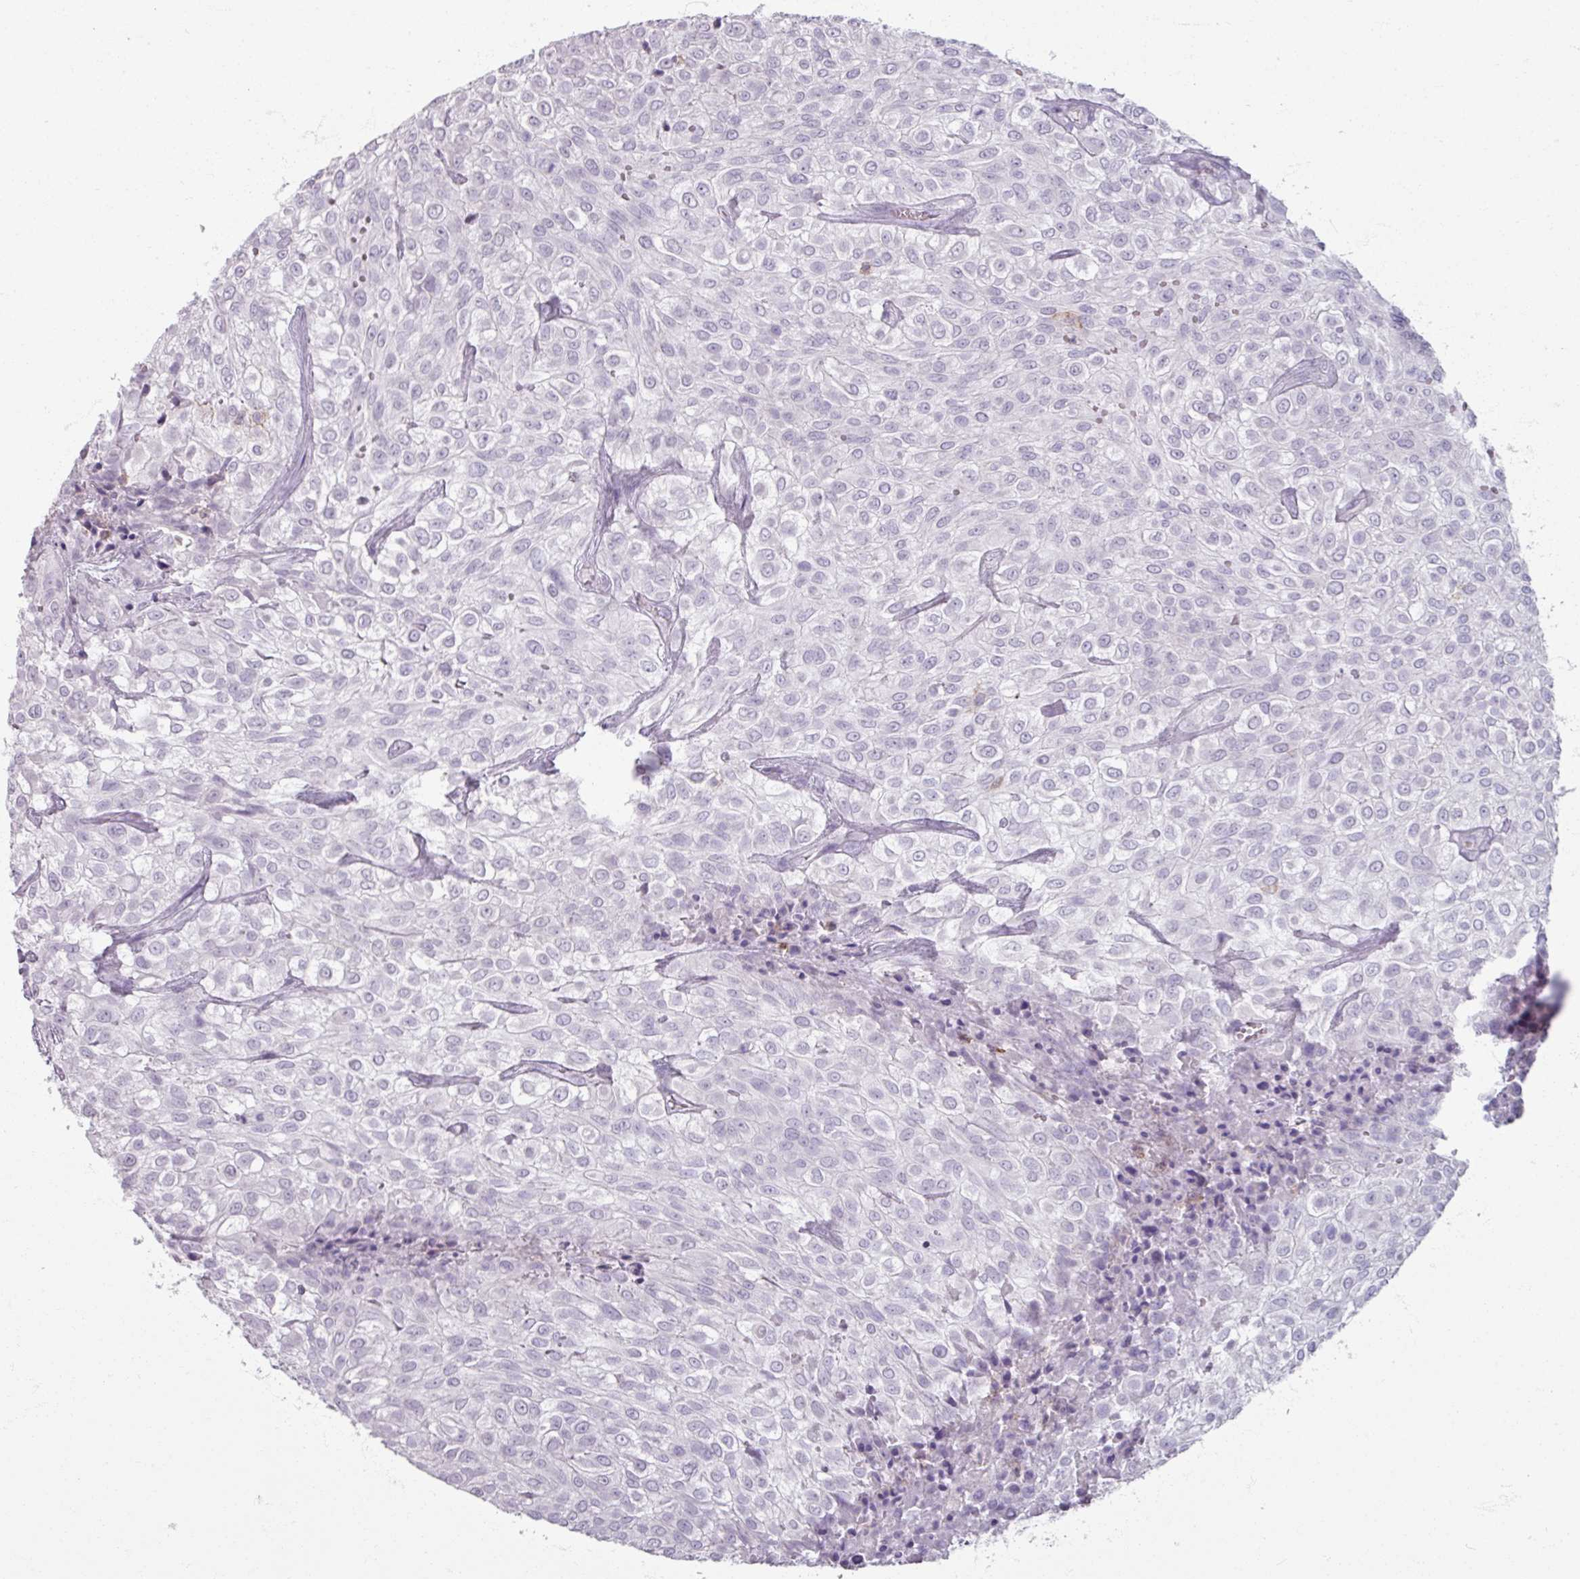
{"staining": {"intensity": "negative", "quantity": "none", "location": "none"}, "tissue": "urothelial cancer", "cell_type": "Tumor cells", "image_type": "cancer", "snomed": [{"axis": "morphology", "description": "Urothelial carcinoma, High grade"}, {"axis": "topography", "description": "Urinary bladder"}], "caption": "Urothelial carcinoma (high-grade) was stained to show a protein in brown. There is no significant staining in tumor cells.", "gene": "PTPRC", "patient": {"sex": "male", "age": 56}}